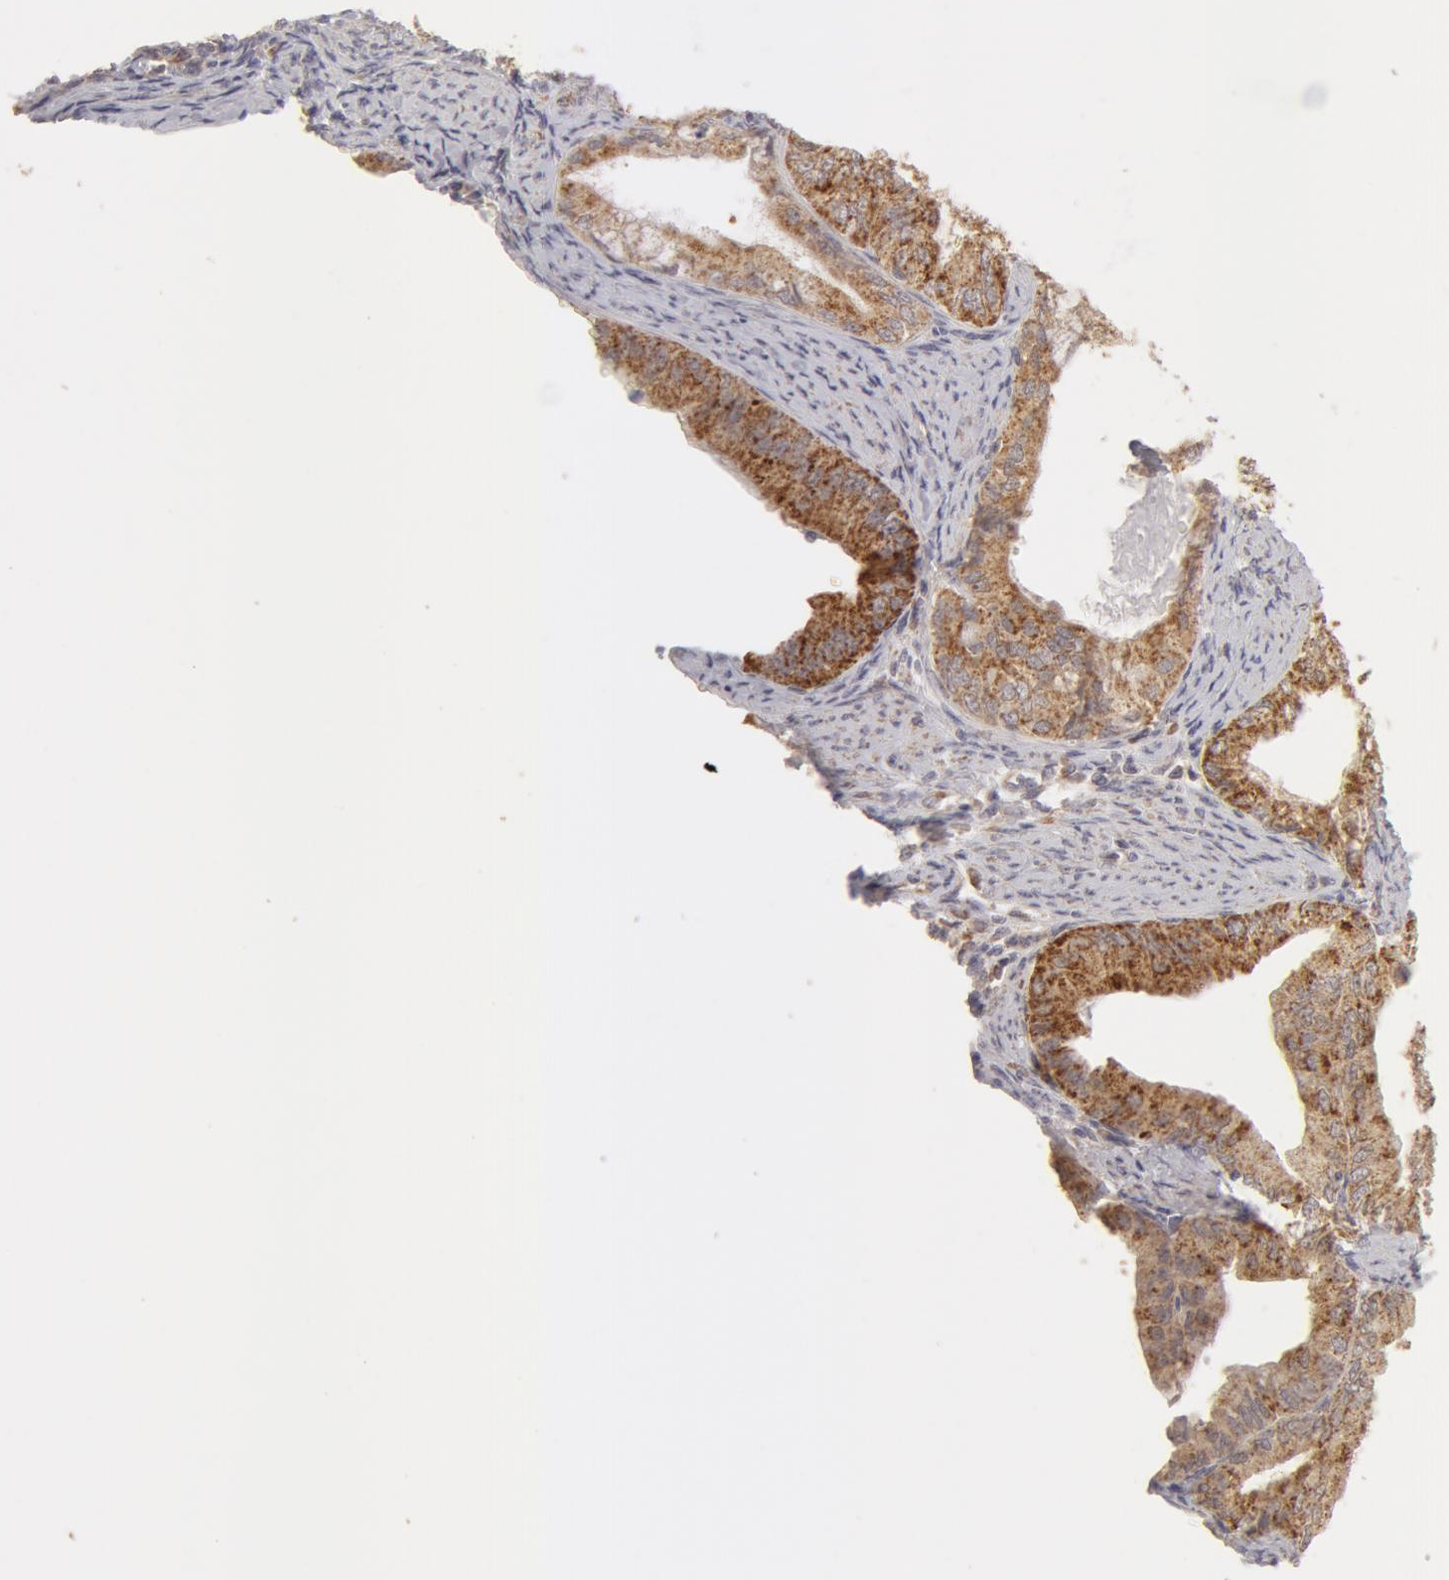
{"staining": {"intensity": "moderate", "quantity": ">75%", "location": "cytoplasmic/membranous"}, "tissue": "endometrial cancer", "cell_type": "Tumor cells", "image_type": "cancer", "snomed": [{"axis": "morphology", "description": "Adenocarcinoma, NOS"}, {"axis": "topography", "description": "Endometrium"}], "caption": "This is a micrograph of immunohistochemistry staining of endometrial adenocarcinoma, which shows moderate positivity in the cytoplasmic/membranous of tumor cells.", "gene": "ADPRH", "patient": {"sex": "female", "age": 76}}